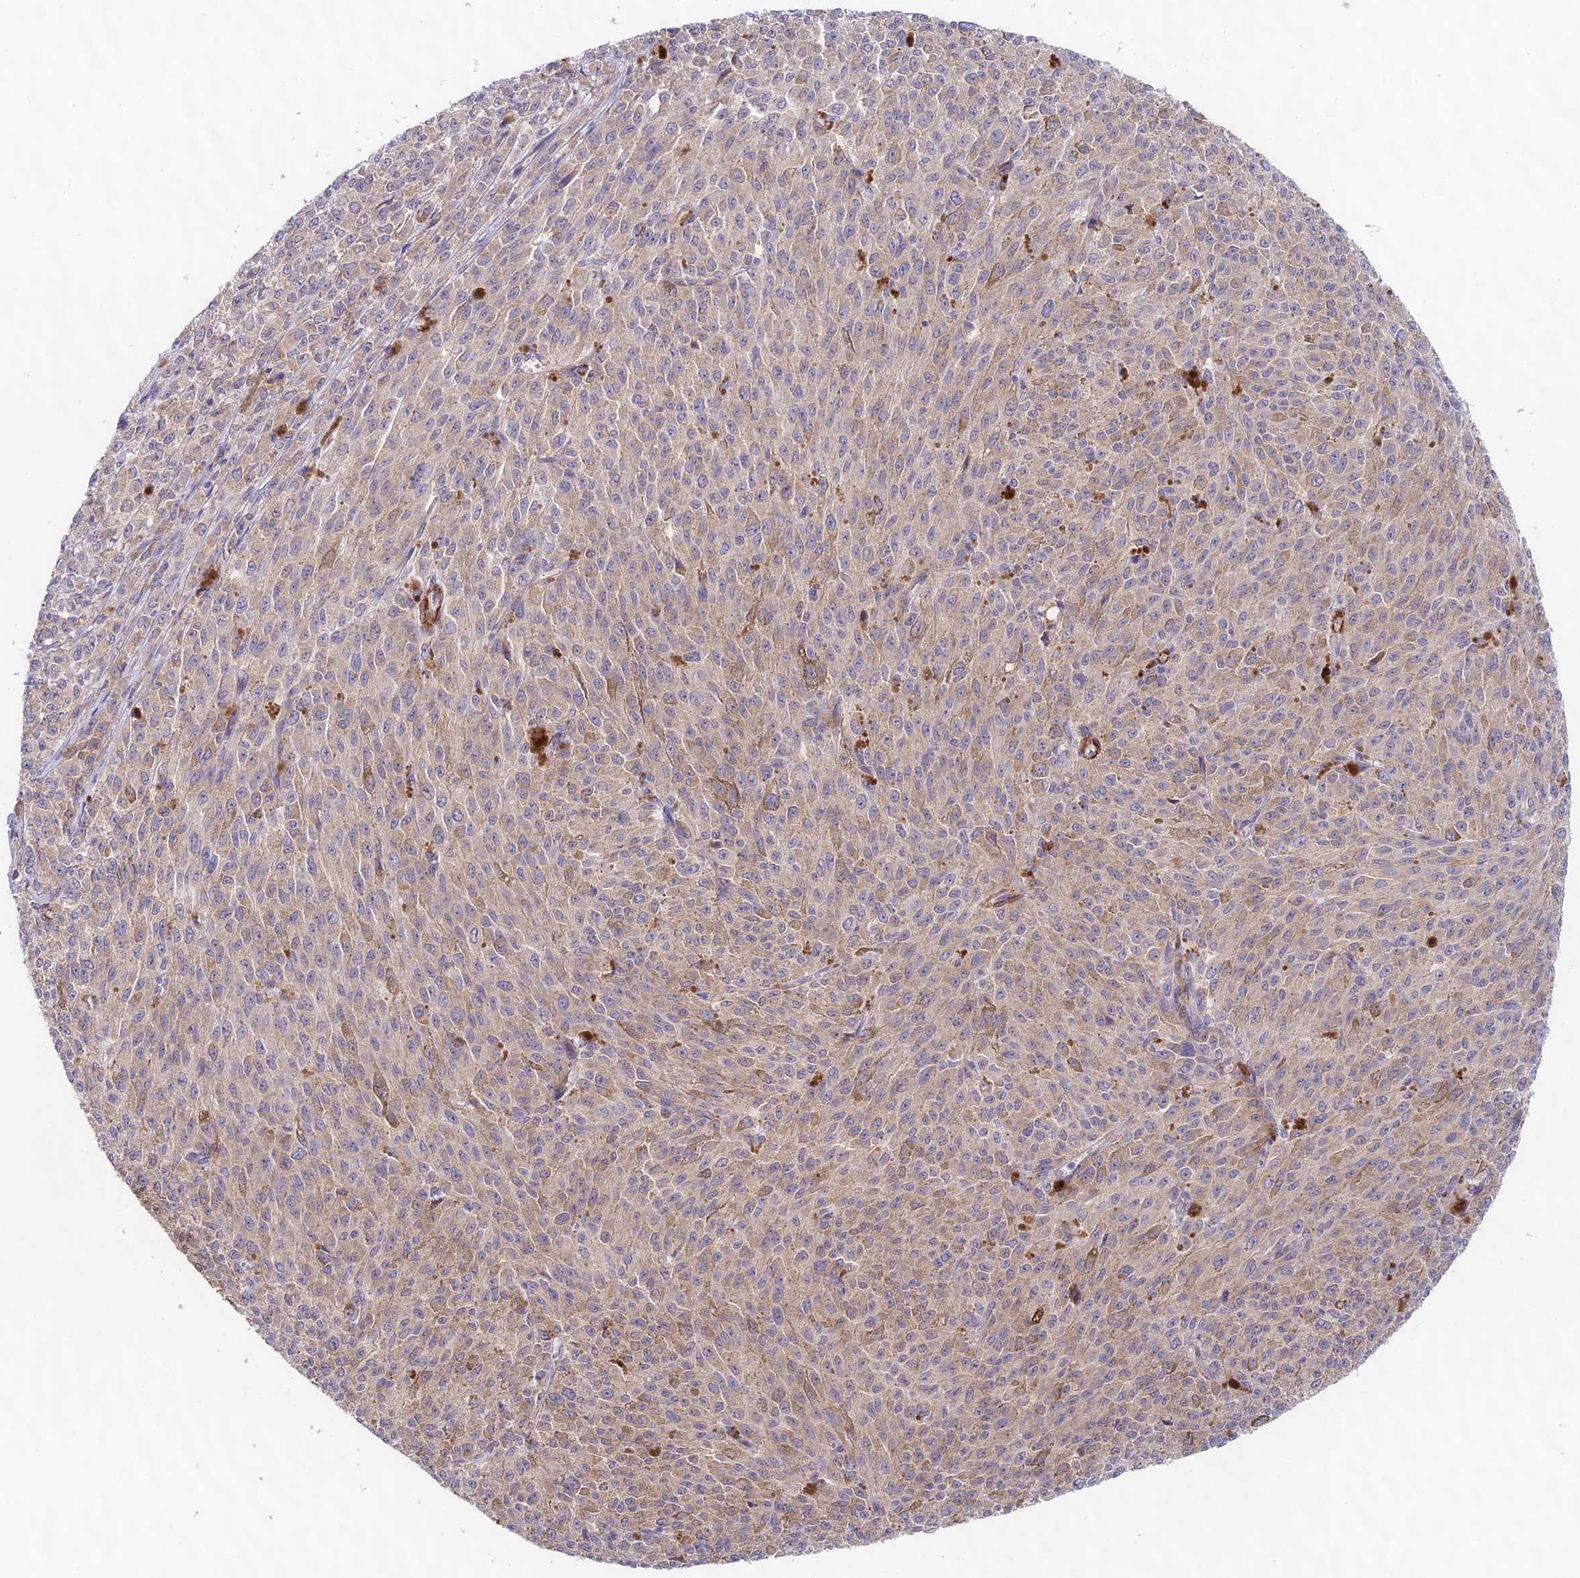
{"staining": {"intensity": "weak", "quantity": "25%-75%", "location": "cytoplasmic/membranous"}, "tissue": "melanoma", "cell_type": "Tumor cells", "image_type": "cancer", "snomed": [{"axis": "morphology", "description": "Malignant melanoma, NOS"}, {"axis": "topography", "description": "Skin"}], "caption": "There is low levels of weak cytoplasmic/membranous positivity in tumor cells of melanoma, as demonstrated by immunohistochemical staining (brown color).", "gene": "ANKRD50", "patient": {"sex": "female", "age": 52}}